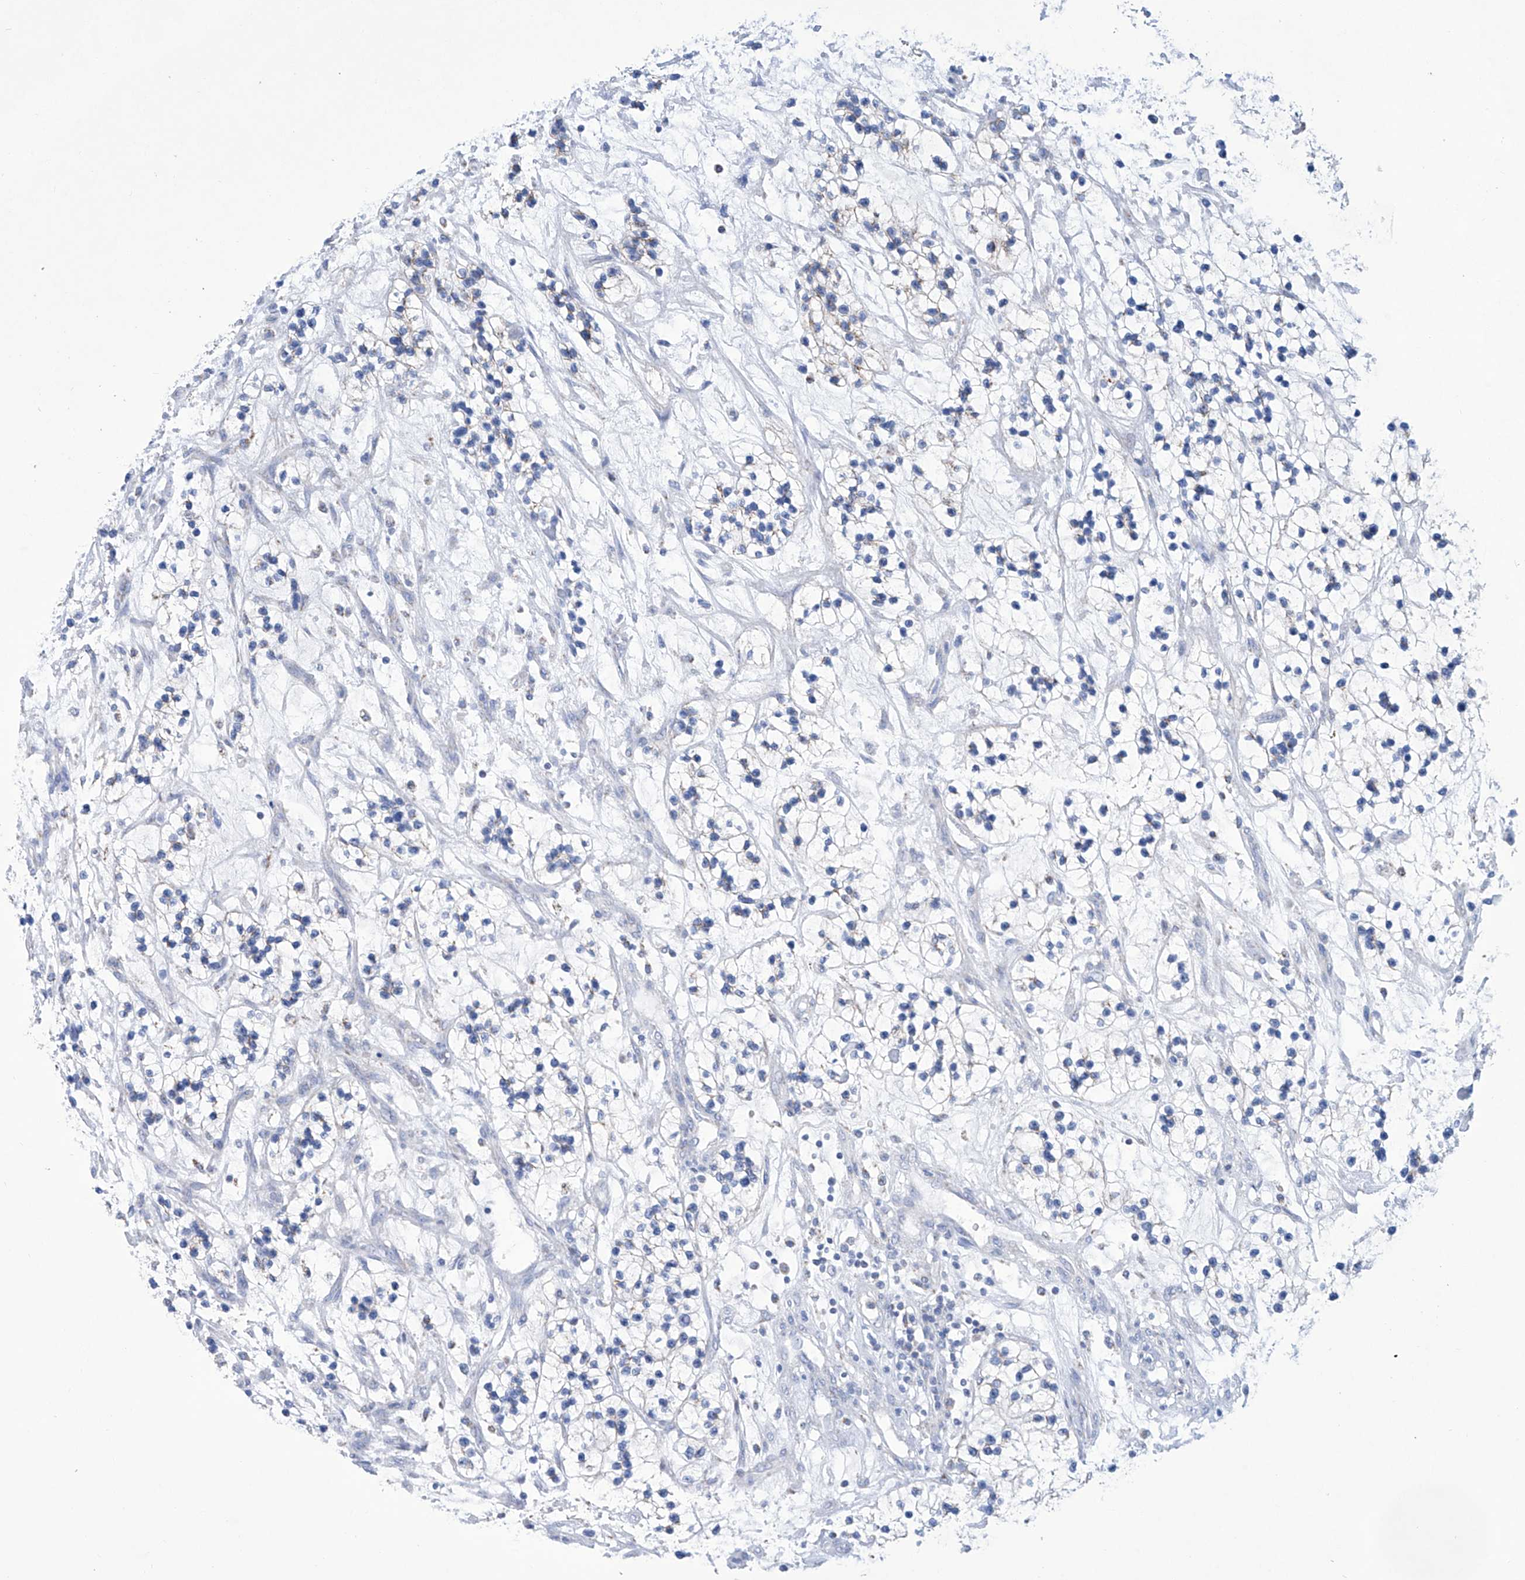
{"staining": {"intensity": "negative", "quantity": "none", "location": "none"}, "tissue": "renal cancer", "cell_type": "Tumor cells", "image_type": "cancer", "snomed": [{"axis": "morphology", "description": "Adenocarcinoma, NOS"}, {"axis": "topography", "description": "Kidney"}], "caption": "Photomicrograph shows no protein positivity in tumor cells of renal cancer tissue.", "gene": "ALDH6A1", "patient": {"sex": "female", "age": 57}}